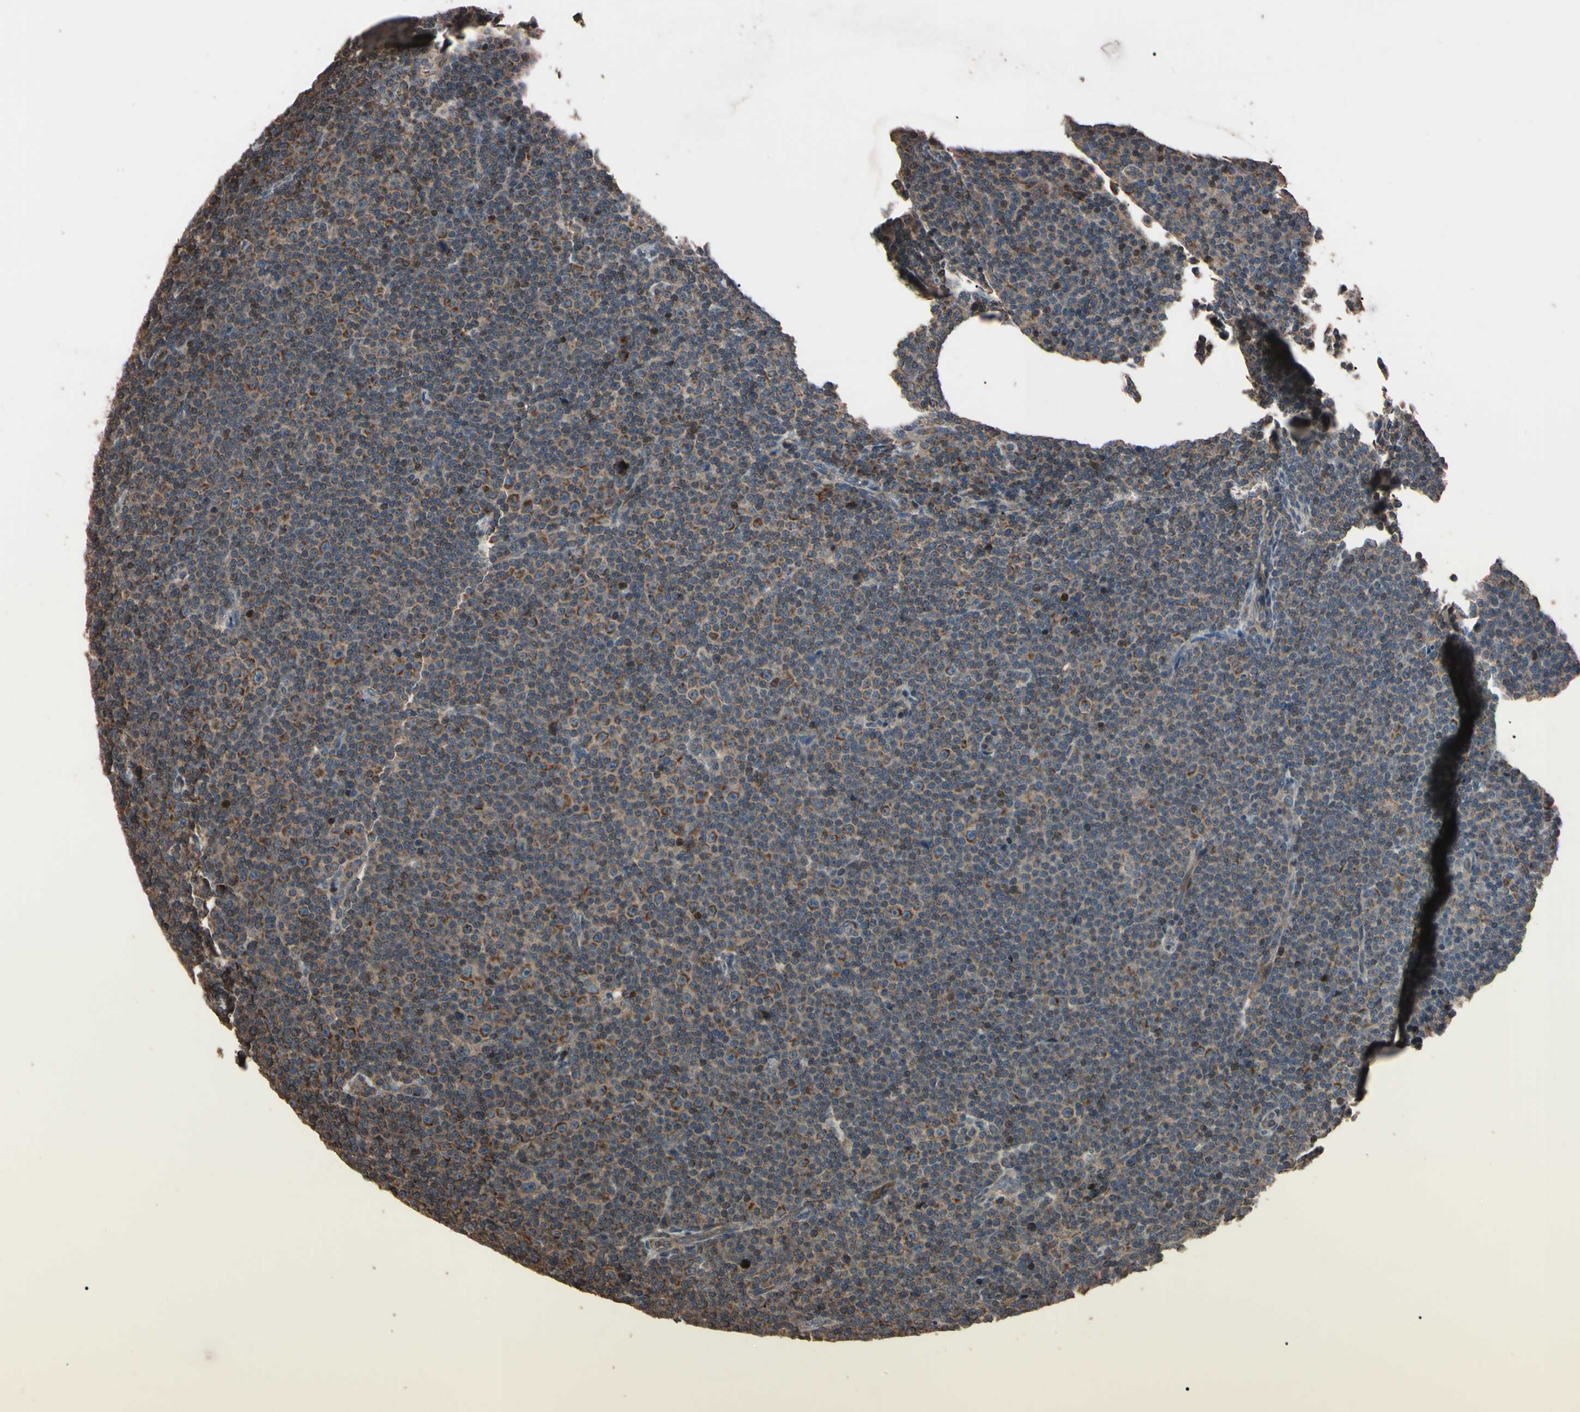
{"staining": {"intensity": "moderate", "quantity": "<25%", "location": "cytoplasmic/membranous"}, "tissue": "lymphoma", "cell_type": "Tumor cells", "image_type": "cancer", "snomed": [{"axis": "morphology", "description": "Malignant lymphoma, non-Hodgkin's type, Low grade"}, {"axis": "topography", "description": "Lymph node"}], "caption": "Approximately <25% of tumor cells in lymphoma demonstrate moderate cytoplasmic/membranous protein positivity as visualized by brown immunohistochemical staining.", "gene": "TNFRSF1A", "patient": {"sex": "female", "age": 67}}